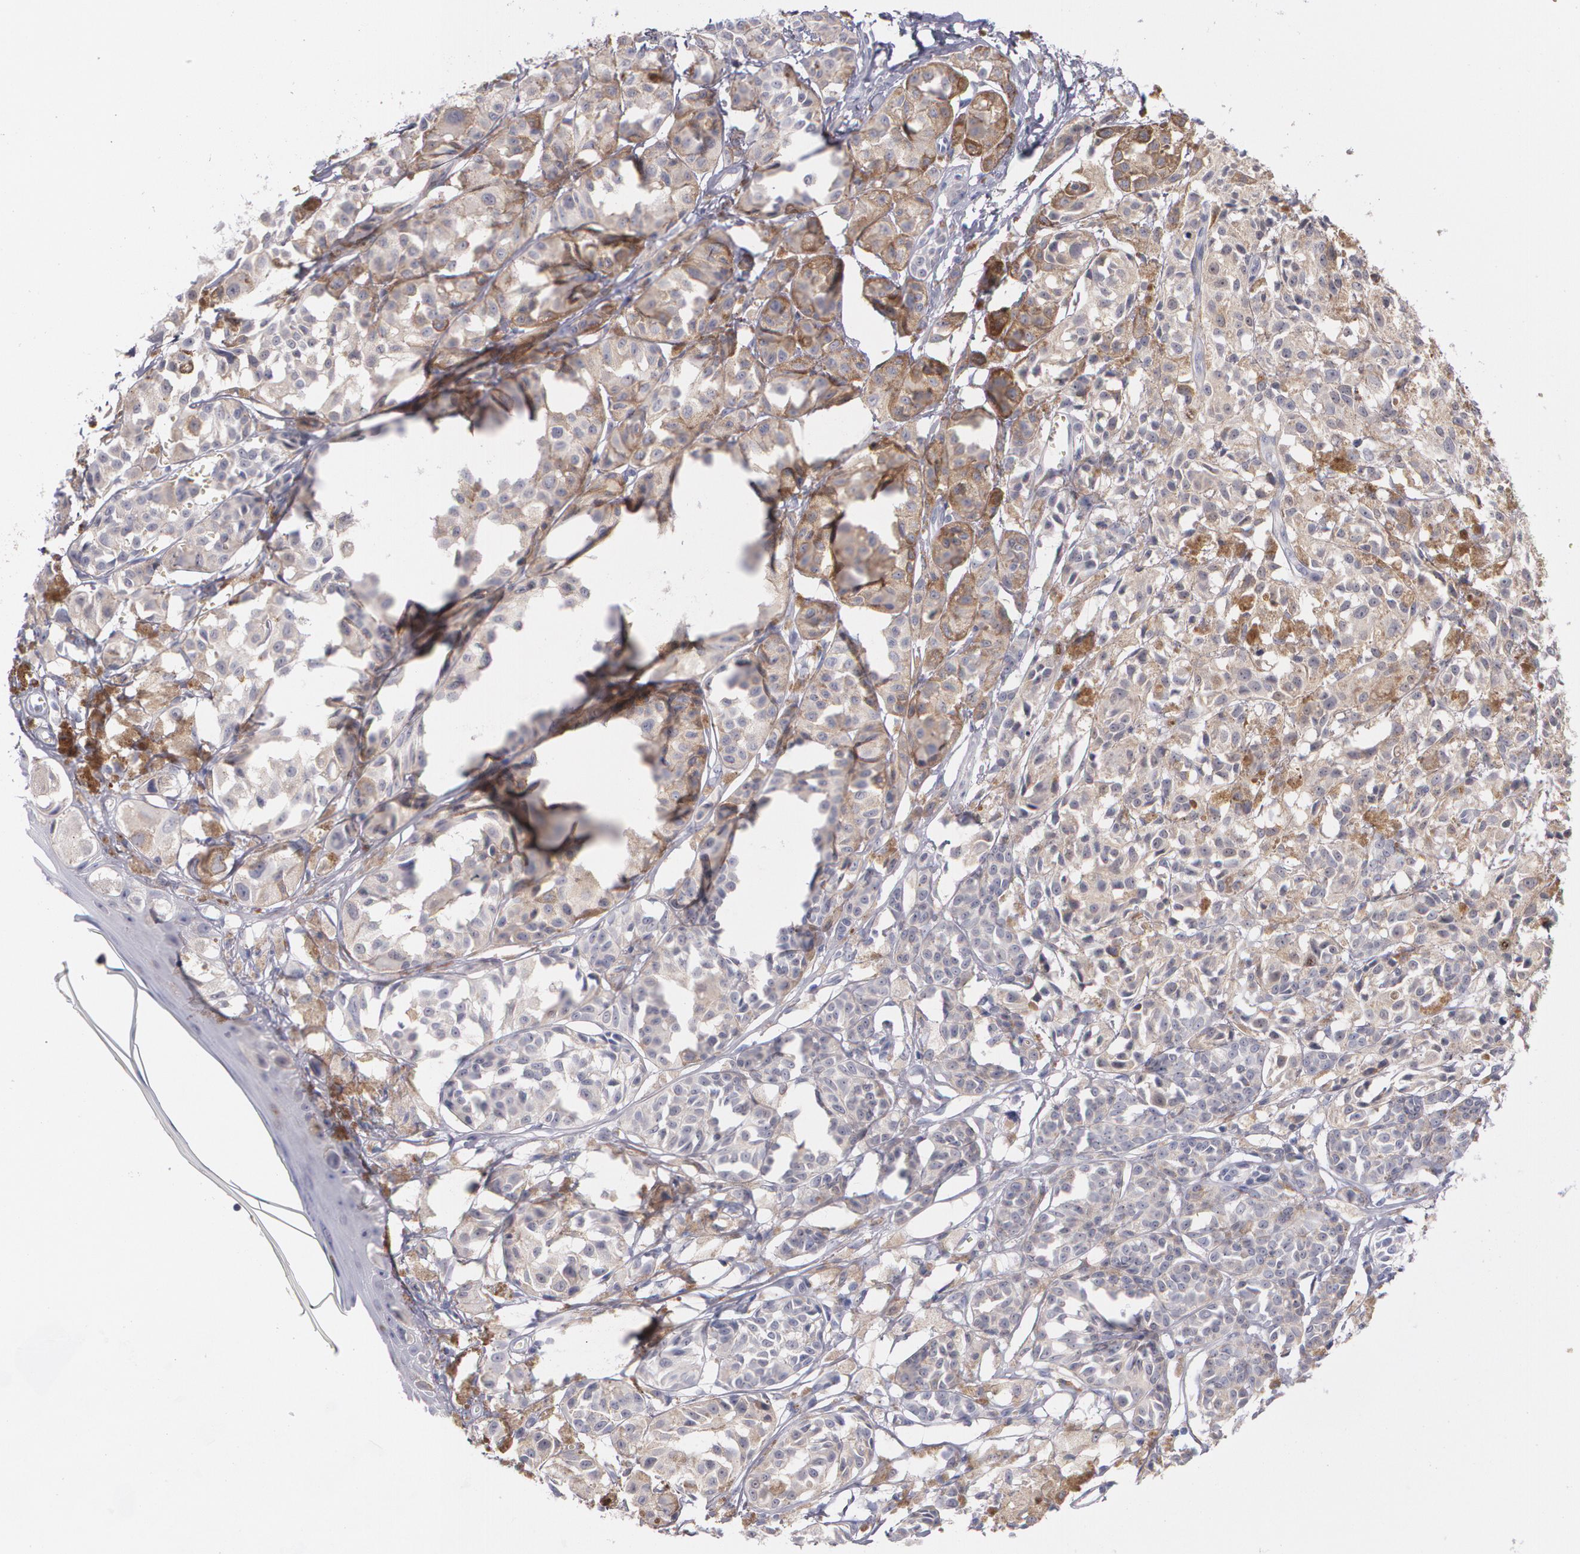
{"staining": {"intensity": "moderate", "quantity": "25%-75%", "location": "cytoplasmic/membranous"}, "tissue": "melanoma", "cell_type": "Tumor cells", "image_type": "cancer", "snomed": [{"axis": "morphology", "description": "Malignant melanoma, NOS"}, {"axis": "topography", "description": "Skin"}], "caption": "Brown immunohistochemical staining in human melanoma shows moderate cytoplasmic/membranous positivity in approximately 25%-75% of tumor cells.", "gene": "HMMR", "patient": {"sex": "male", "age": 76}}